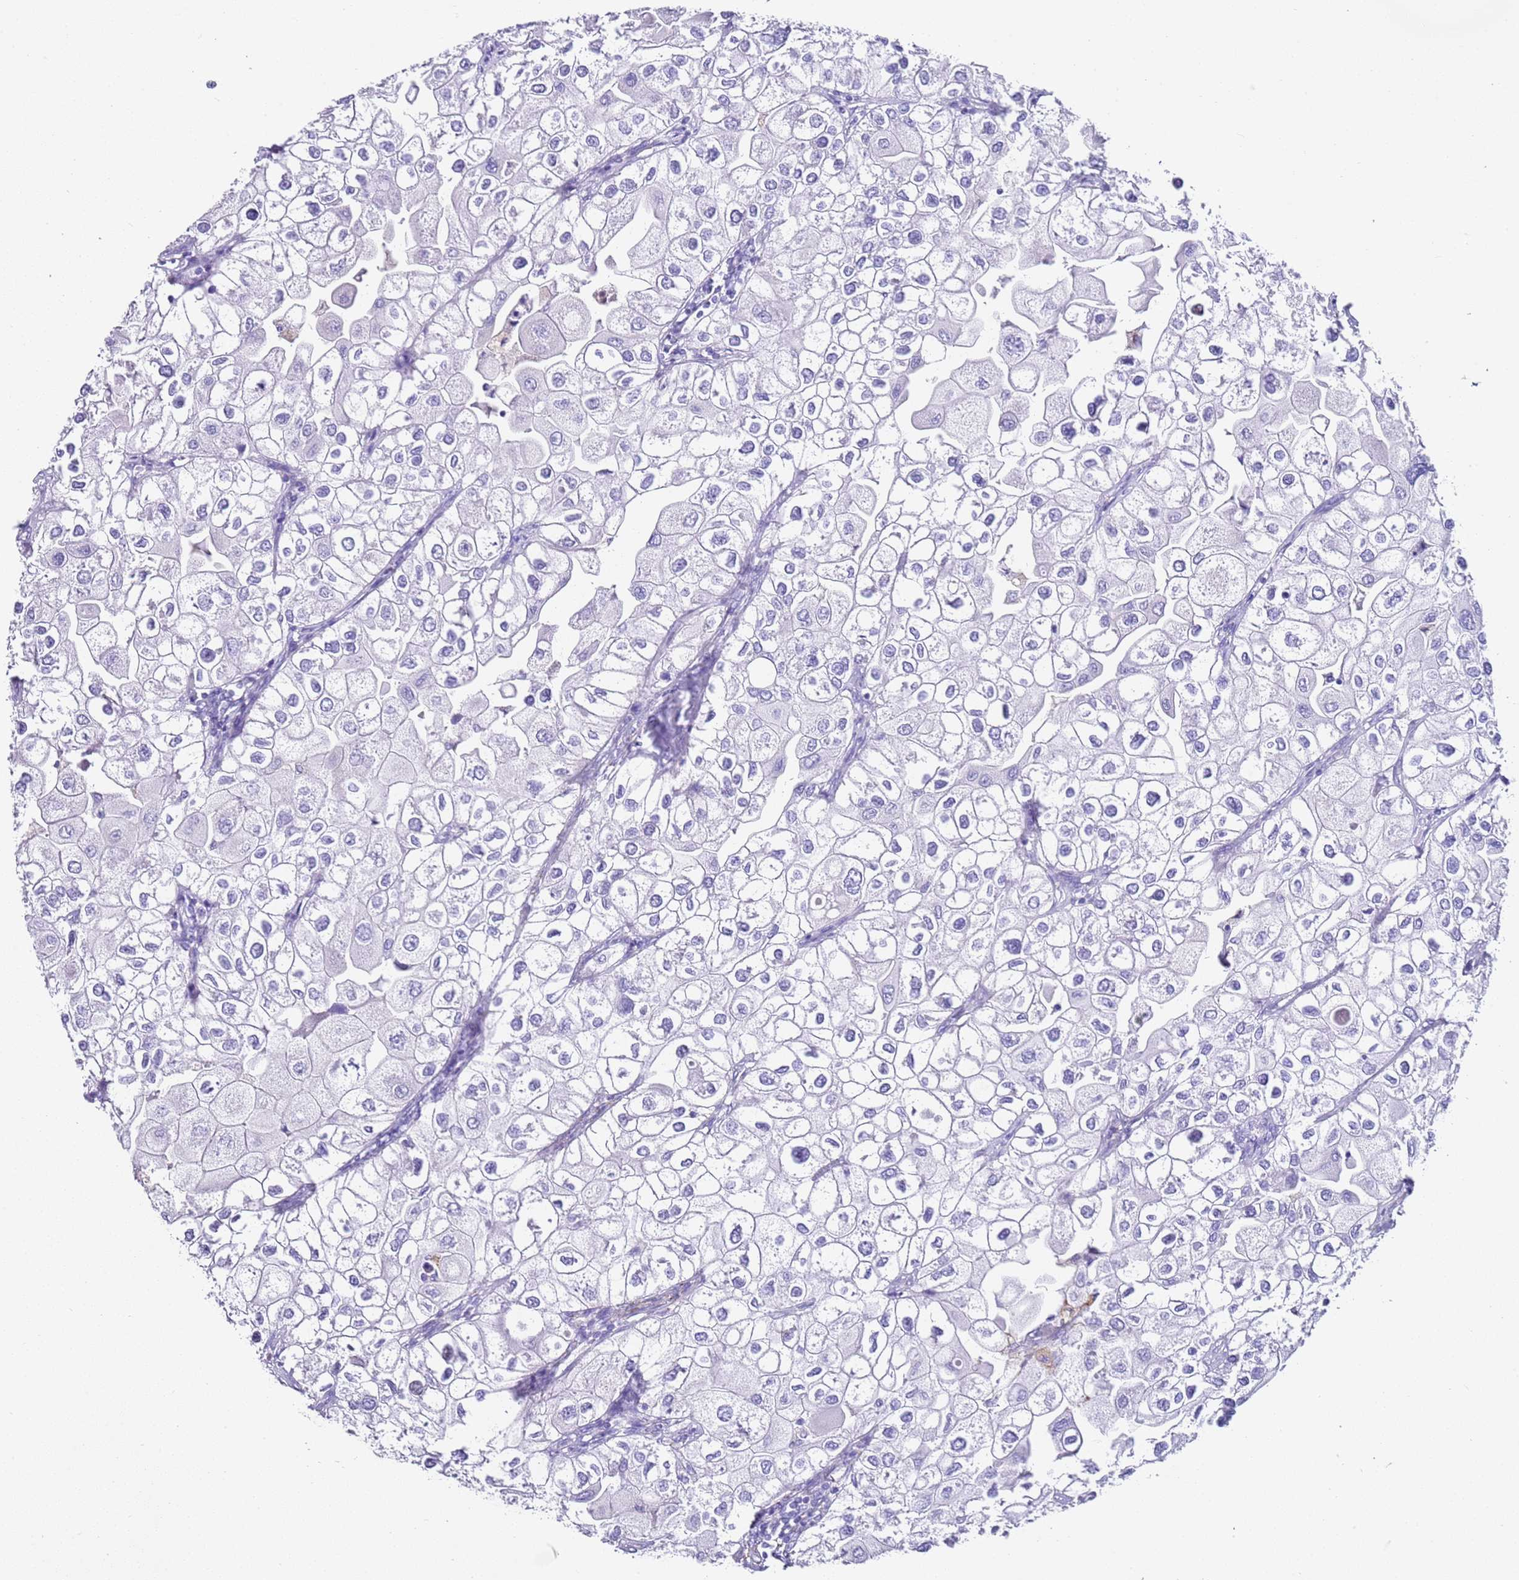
{"staining": {"intensity": "negative", "quantity": "none", "location": "none"}, "tissue": "urothelial cancer", "cell_type": "Tumor cells", "image_type": "cancer", "snomed": [{"axis": "morphology", "description": "Urothelial carcinoma, High grade"}, {"axis": "topography", "description": "Urinary bladder"}], "caption": "Immunohistochemistry image of urothelial cancer stained for a protein (brown), which shows no expression in tumor cells.", "gene": "PTBP2", "patient": {"sex": "male", "age": 64}}